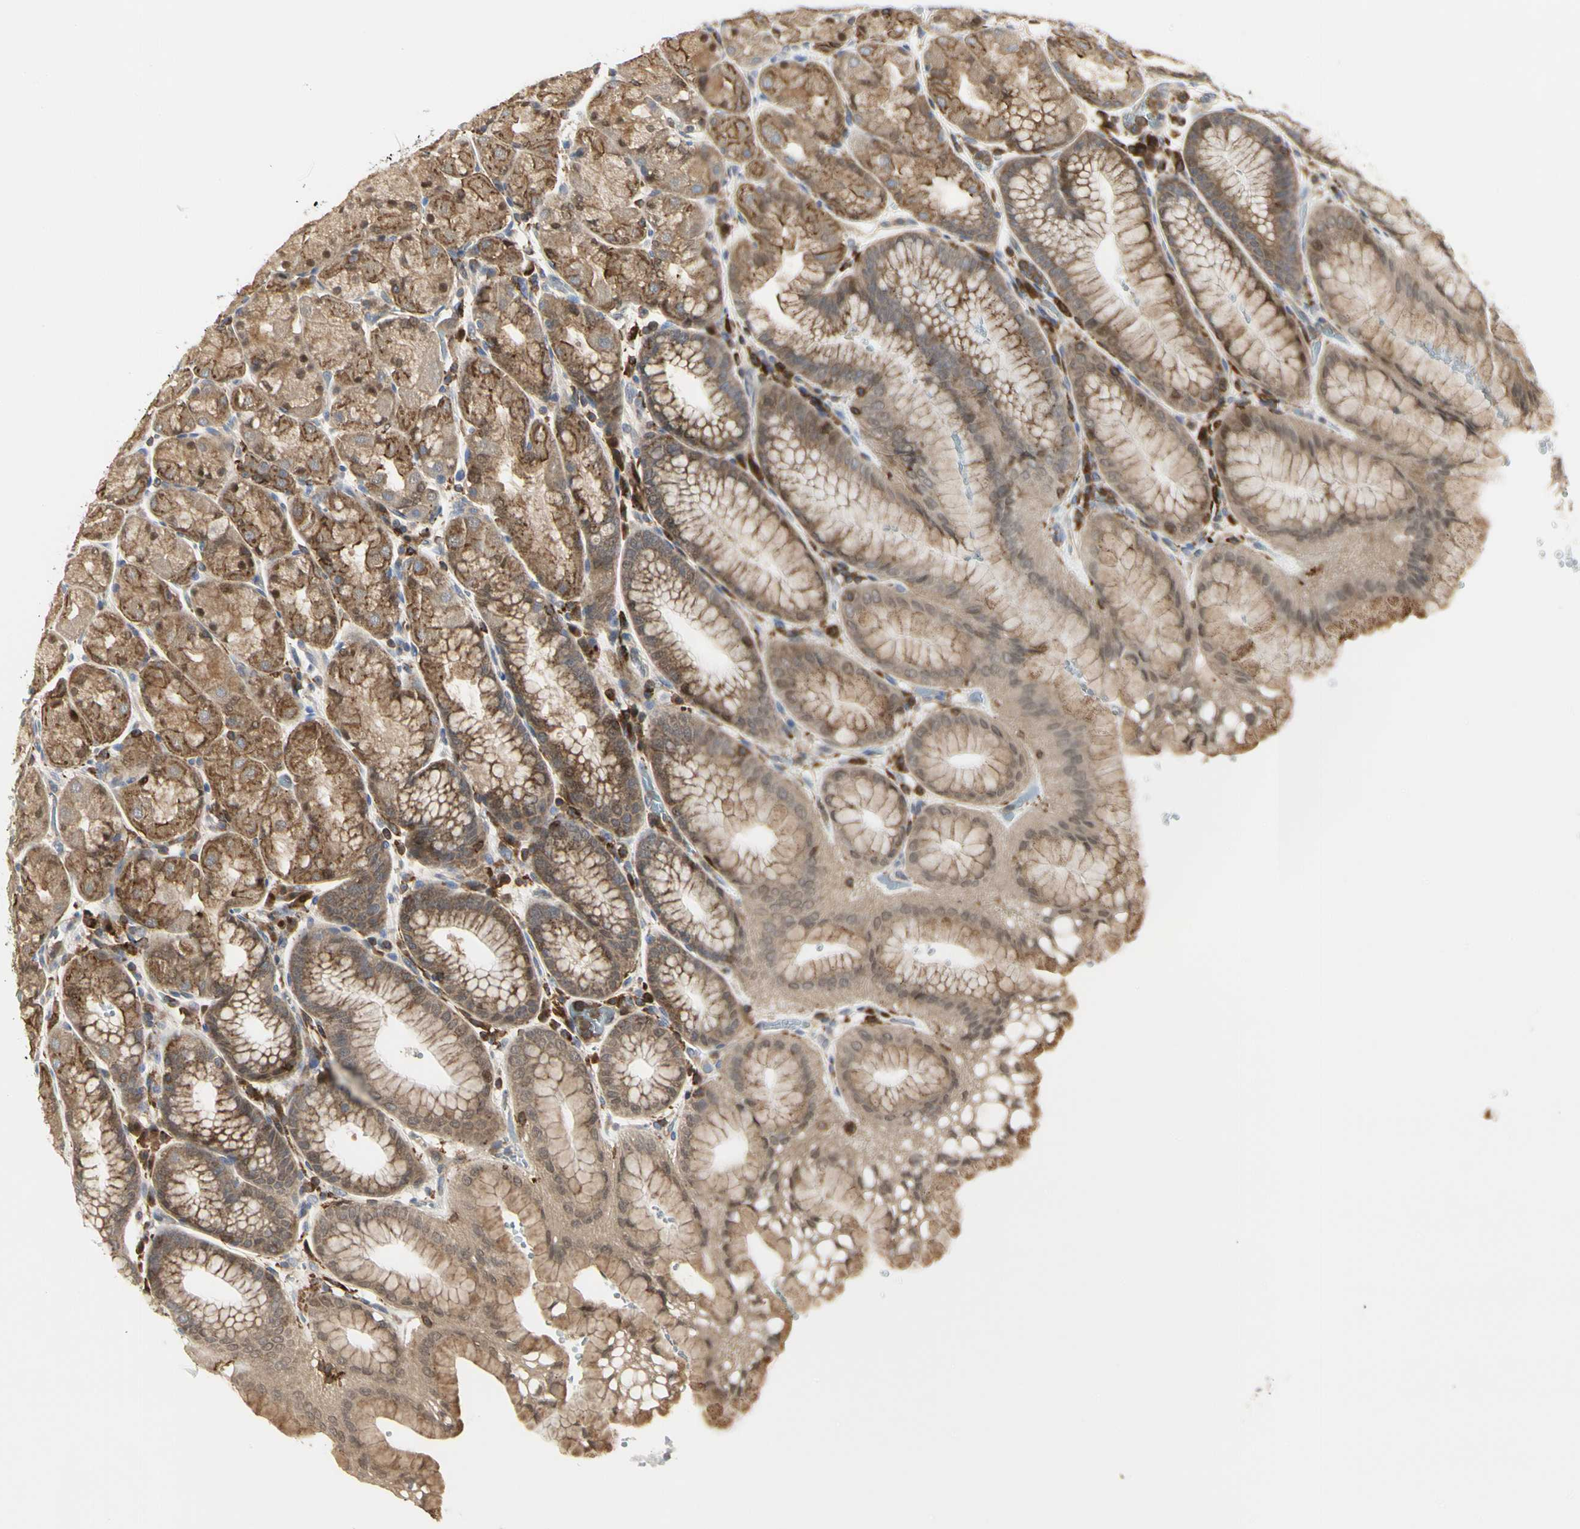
{"staining": {"intensity": "moderate", "quantity": ">75%", "location": "cytoplasmic/membranous,nuclear"}, "tissue": "stomach", "cell_type": "Glandular cells", "image_type": "normal", "snomed": [{"axis": "morphology", "description": "Normal tissue, NOS"}, {"axis": "topography", "description": "Stomach, upper"}, {"axis": "topography", "description": "Stomach"}], "caption": "Immunohistochemistry (IHC) image of normal human stomach stained for a protein (brown), which exhibits medium levels of moderate cytoplasmic/membranous,nuclear staining in approximately >75% of glandular cells.", "gene": "NAPG", "patient": {"sex": "male", "age": 76}}